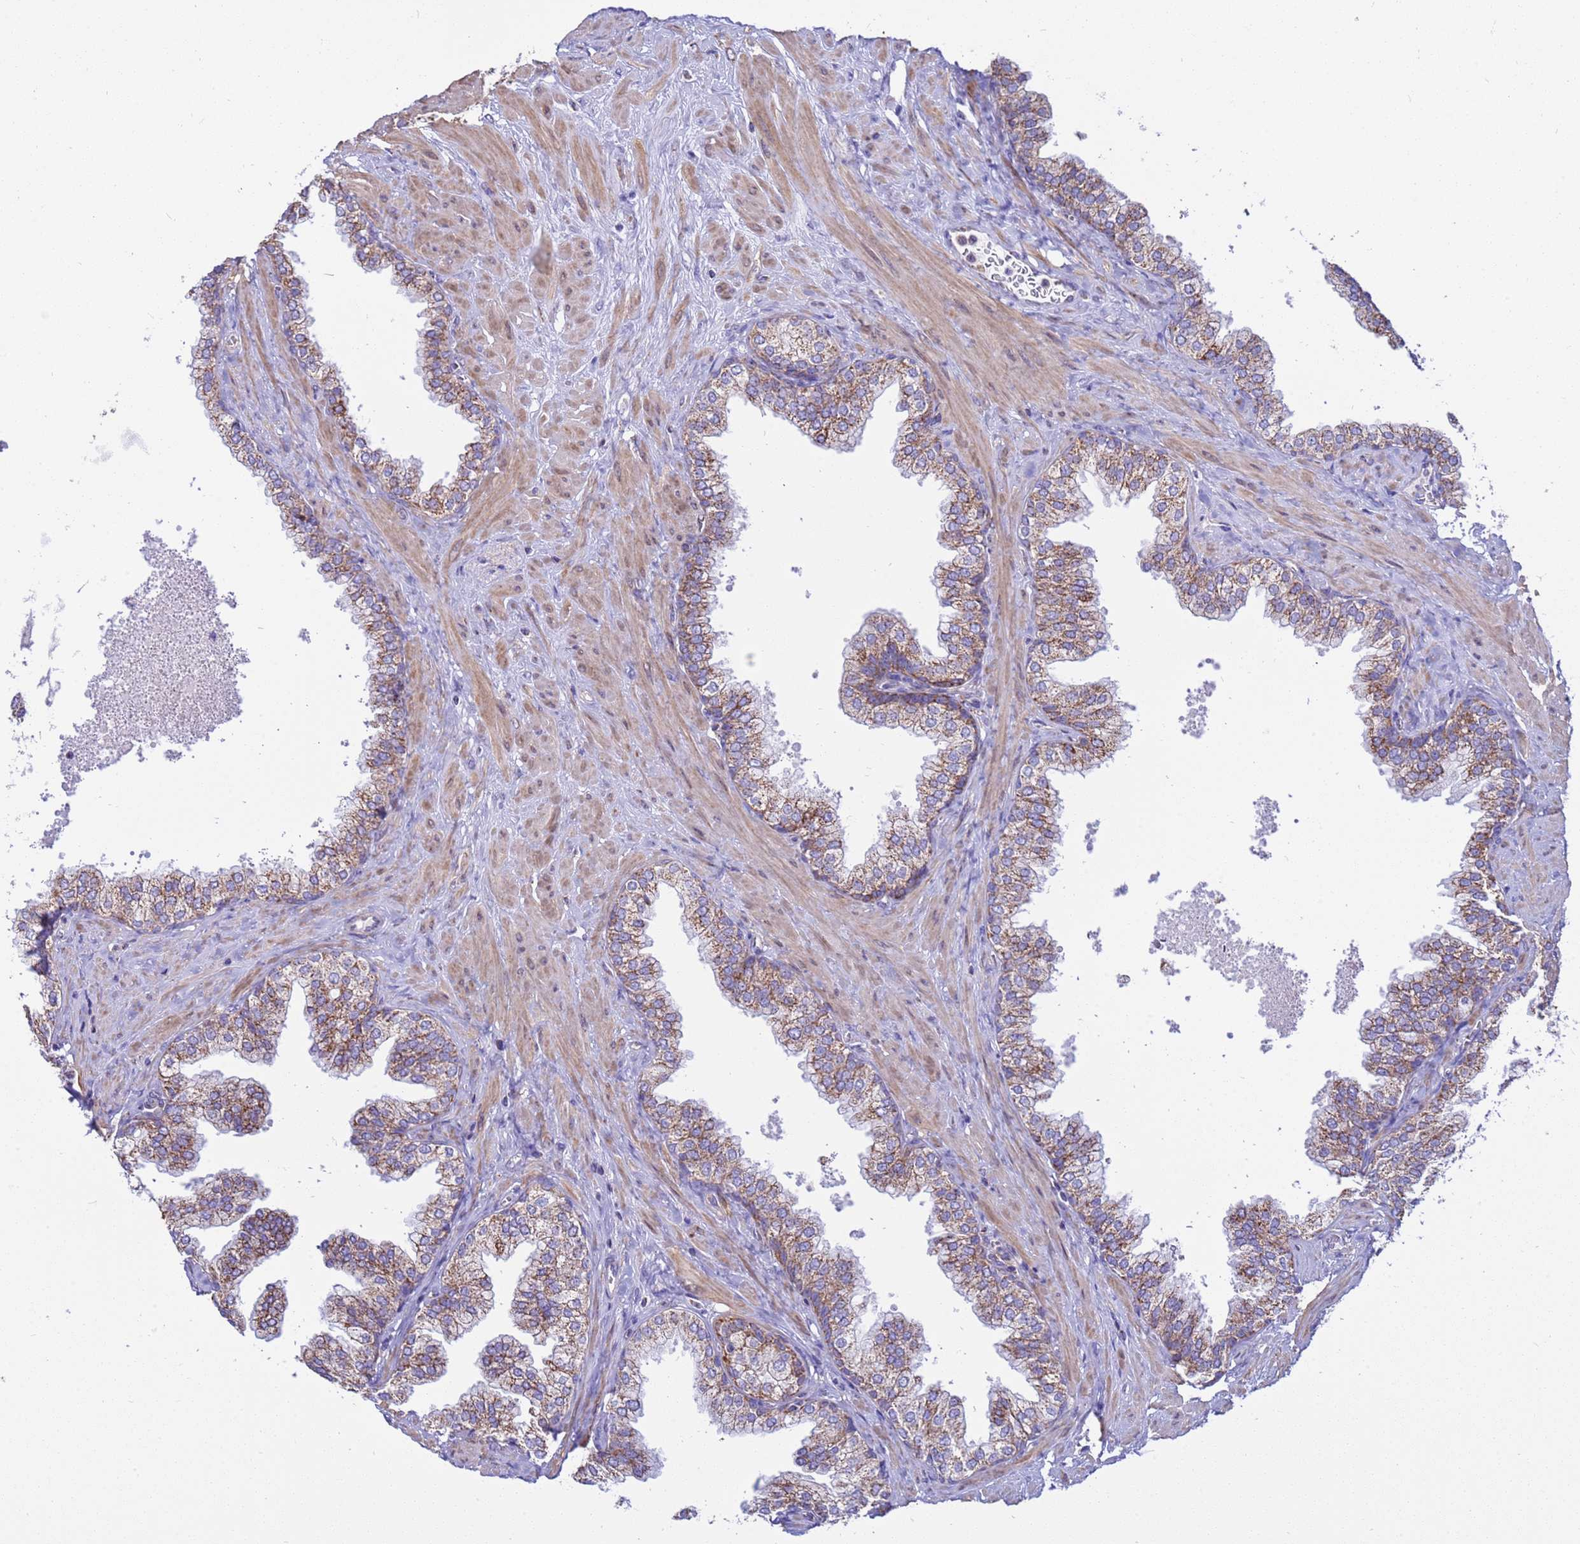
{"staining": {"intensity": "moderate", "quantity": ">75%", "location": "cytoplasmic/membranous"}, "tissue": "prostate", "cell_type": "Glandular cells", "image_type": "normal", "snomed": [{"axis": "morphology", "description": "Normal tissue, NOS"}, {"axis": "morphology", "description": "Urothelial carcinoma, Low grade"}, {"axis": "topography", "description": "Urinary bladder"}, {"axis": "topography", "description": "Prostate"}], "caption": "A high-resolution histopathology image shows immunohistochemistry (IHC) staining of benign prostate, which shows moderate cytoplasmic/membranous expression in approximately >75% of glandular cells.", "gene": "RNF165", "patient": {"sex": "male", "age": 60}}